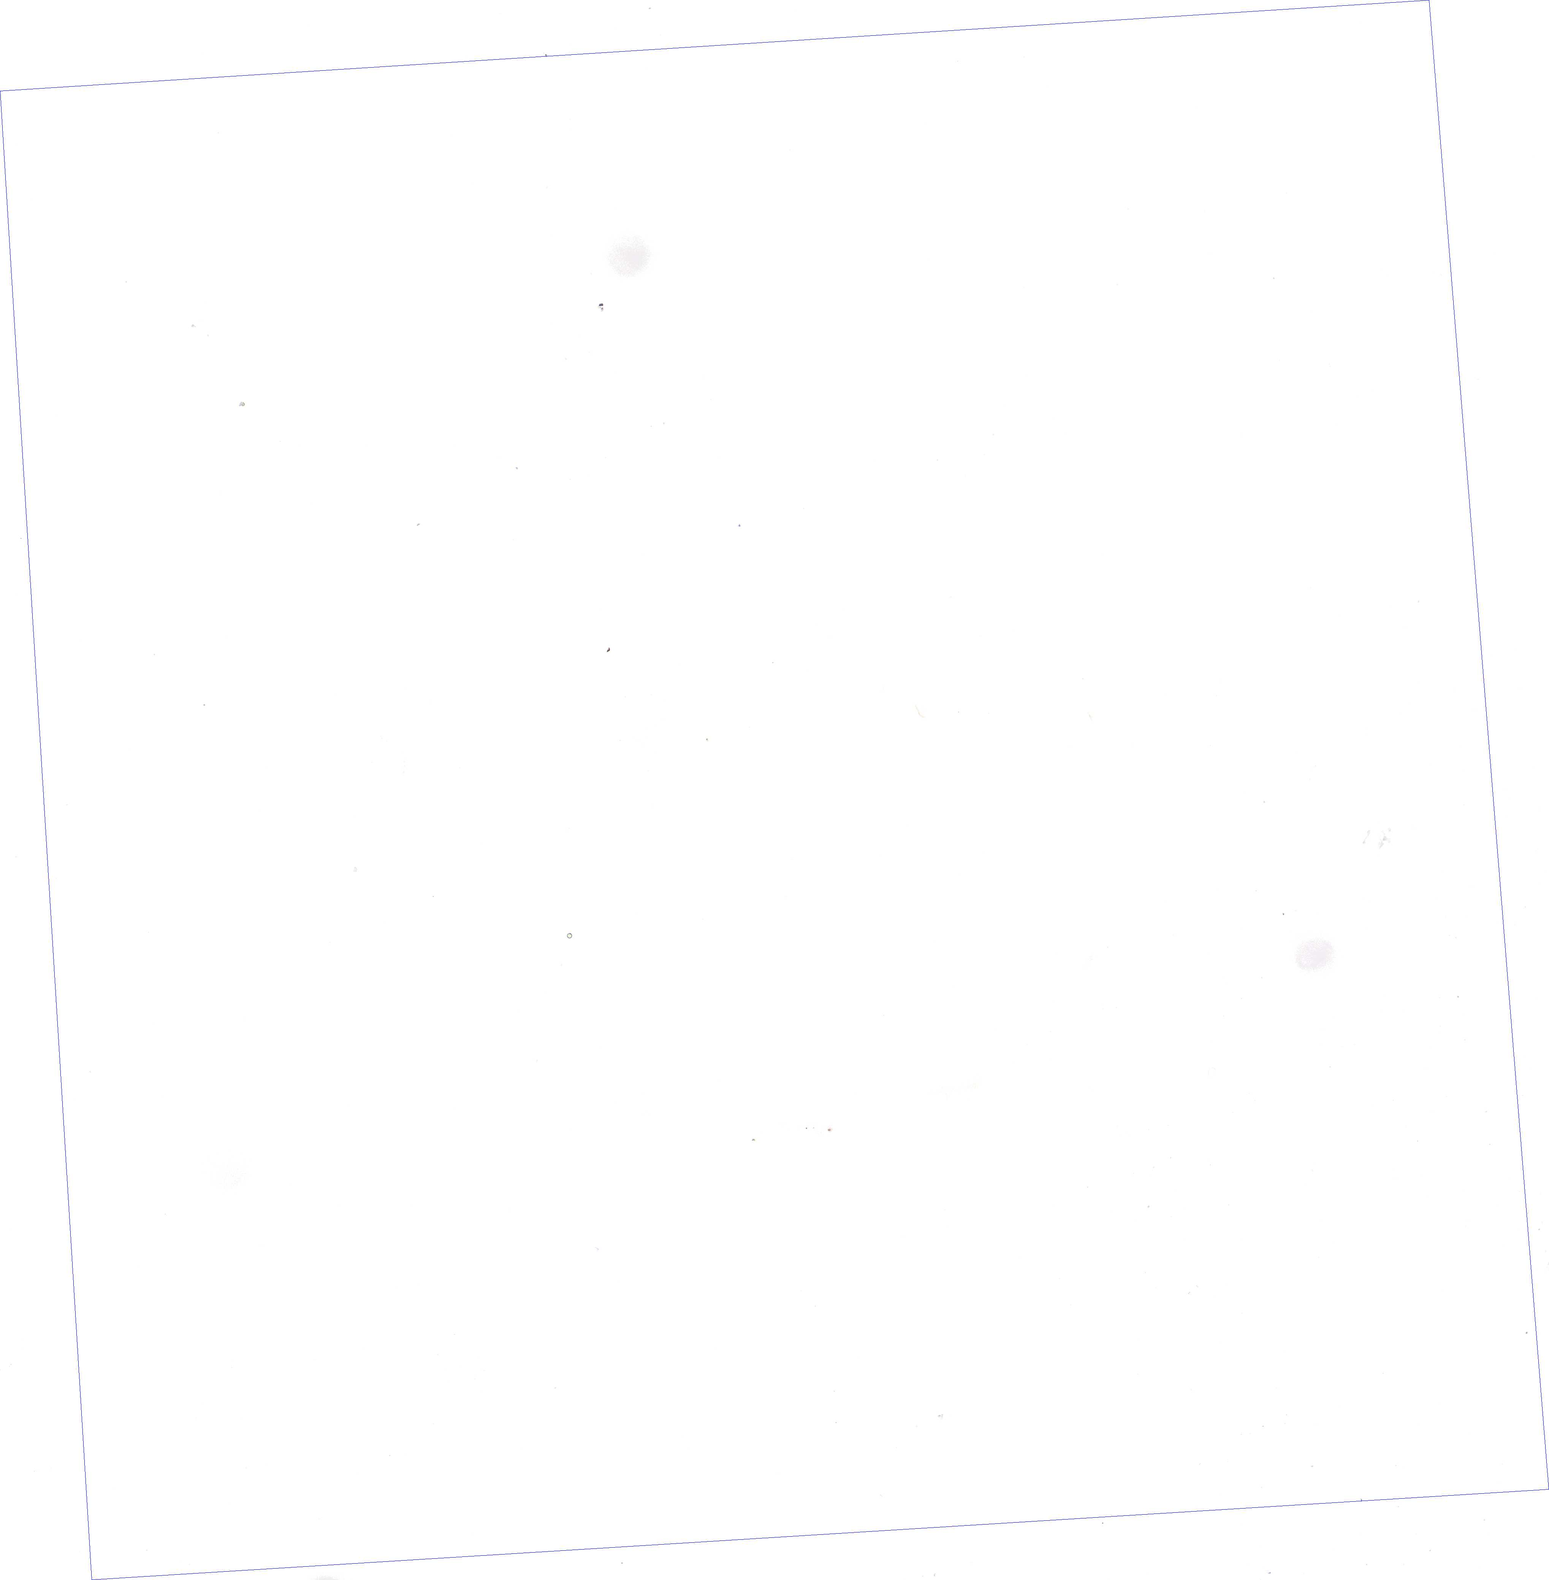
{"staining": {"intensity": "negative", "quantity": "none", "location": "none"}, "tissue": "lymphoma", "cell_type": "Tumor cells", "image_type": "cancer", "snomed": [{"axis": "morphology", "description": "Malignant lymphoma, non-Hodgkin's type, High grade"}, {"axis": "topography", "description": "Spleen"}, {"axis": "topography", "description": "Lymph node"}], "caption": "Immunohistochemistry (IHC) photomicrograph of malignant lymphoma, non-Hodgkin's type (high-grade) stained for a protein (brown), which shows no expression in tumor cells.", "gene": "DACH2", "patient": {"sex": "female", "age": 70}}